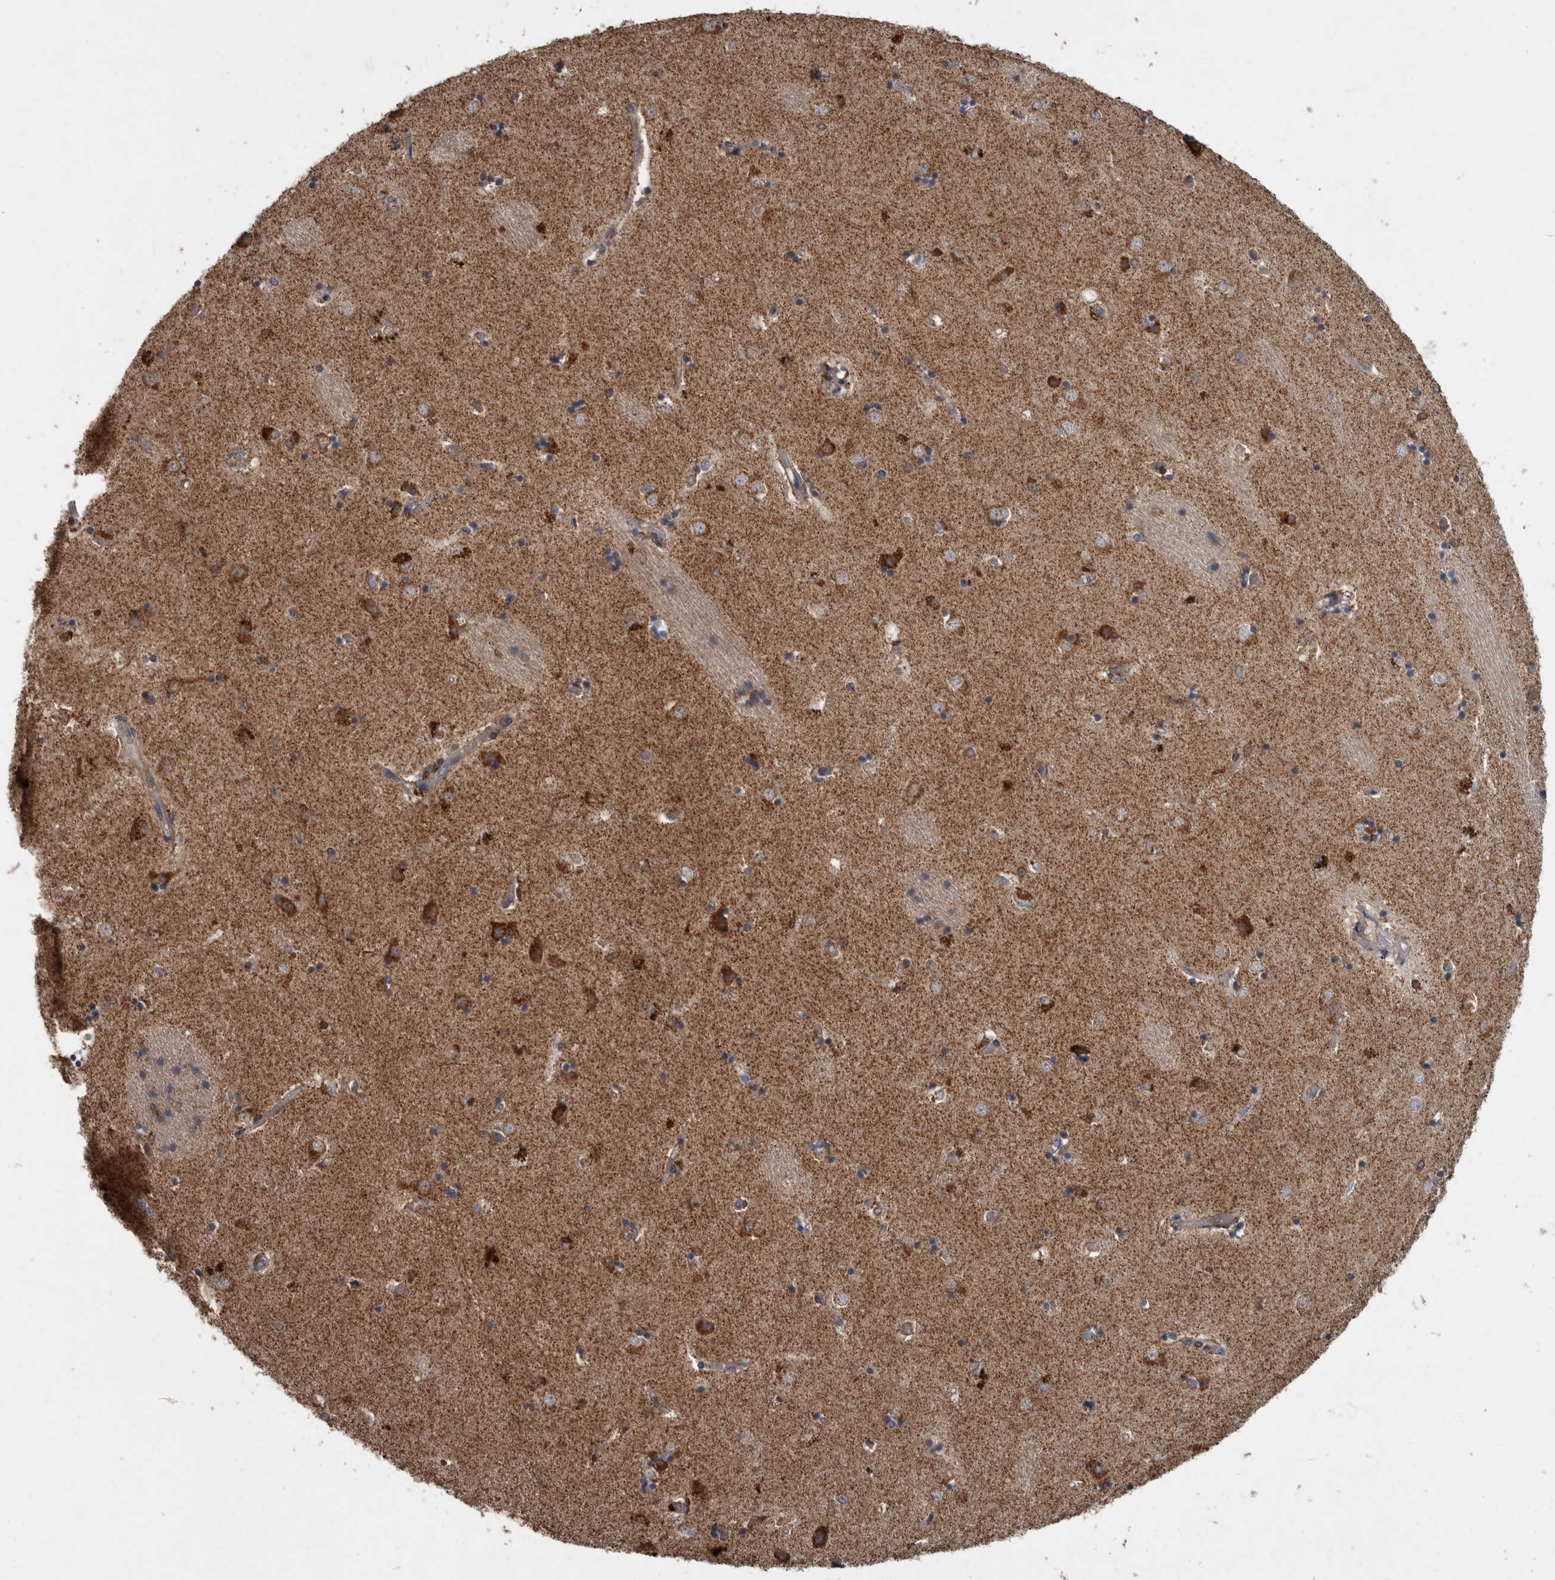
{"staining": {"intensity": "strong", "quantity": "<25%", "location": "cytoplasmic/membranous"}, "tissue": "caudate", "cell_type": "Glial cells", "image_type": "normal", "snomed": [{"axis": "morphology", "description": "Normal tissue, NOS"}, {"axis": "topography", "description": "Lateral ventricle wall"}], "caption": "Protein analysis of benign caudate exhibits strong cytoplasmic/membranous staining in about <25% of glial cells.", "gene": "PPP1R3C", "patient": {"sex": "male", "age": 45}}